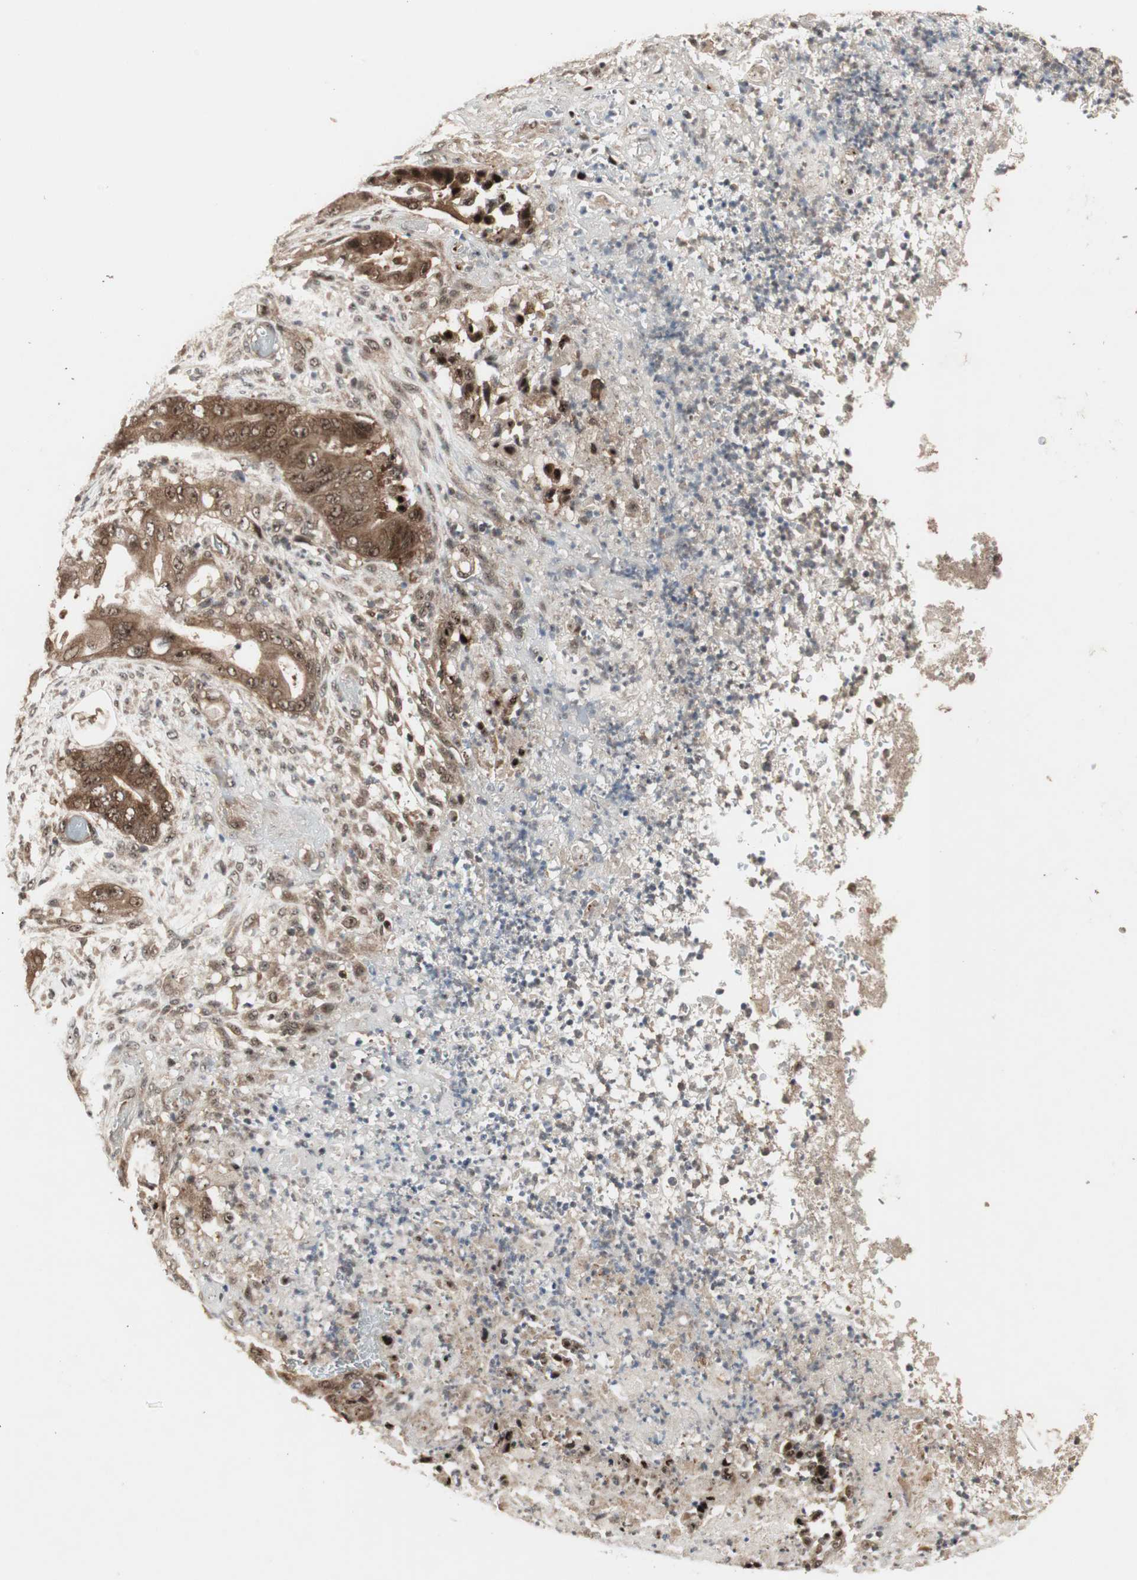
{"staining": {"intensity": "strong", "quantity": ">75%", "location": "cytoplasmic/membranous,nuclear"}, "tissue": "stomach cancer", "cell_type": "Tumor cells", "image_type": "cancer", "snomed": [{"axis": "morphology", "description": "Adenocarcinoma, NOS"}, {"axis": "topography", "description": "Stomach"}], "caption": "This histopathology image reveals immunohistochemistry (IHC) staining of adenocarcinoma (stomach), with high strong cytoplasmic/membranous and nuclear expression in about >75% of tumor cells.", "gene": "CSNK2B", "patient": {"sex": "female", "age": 73}}